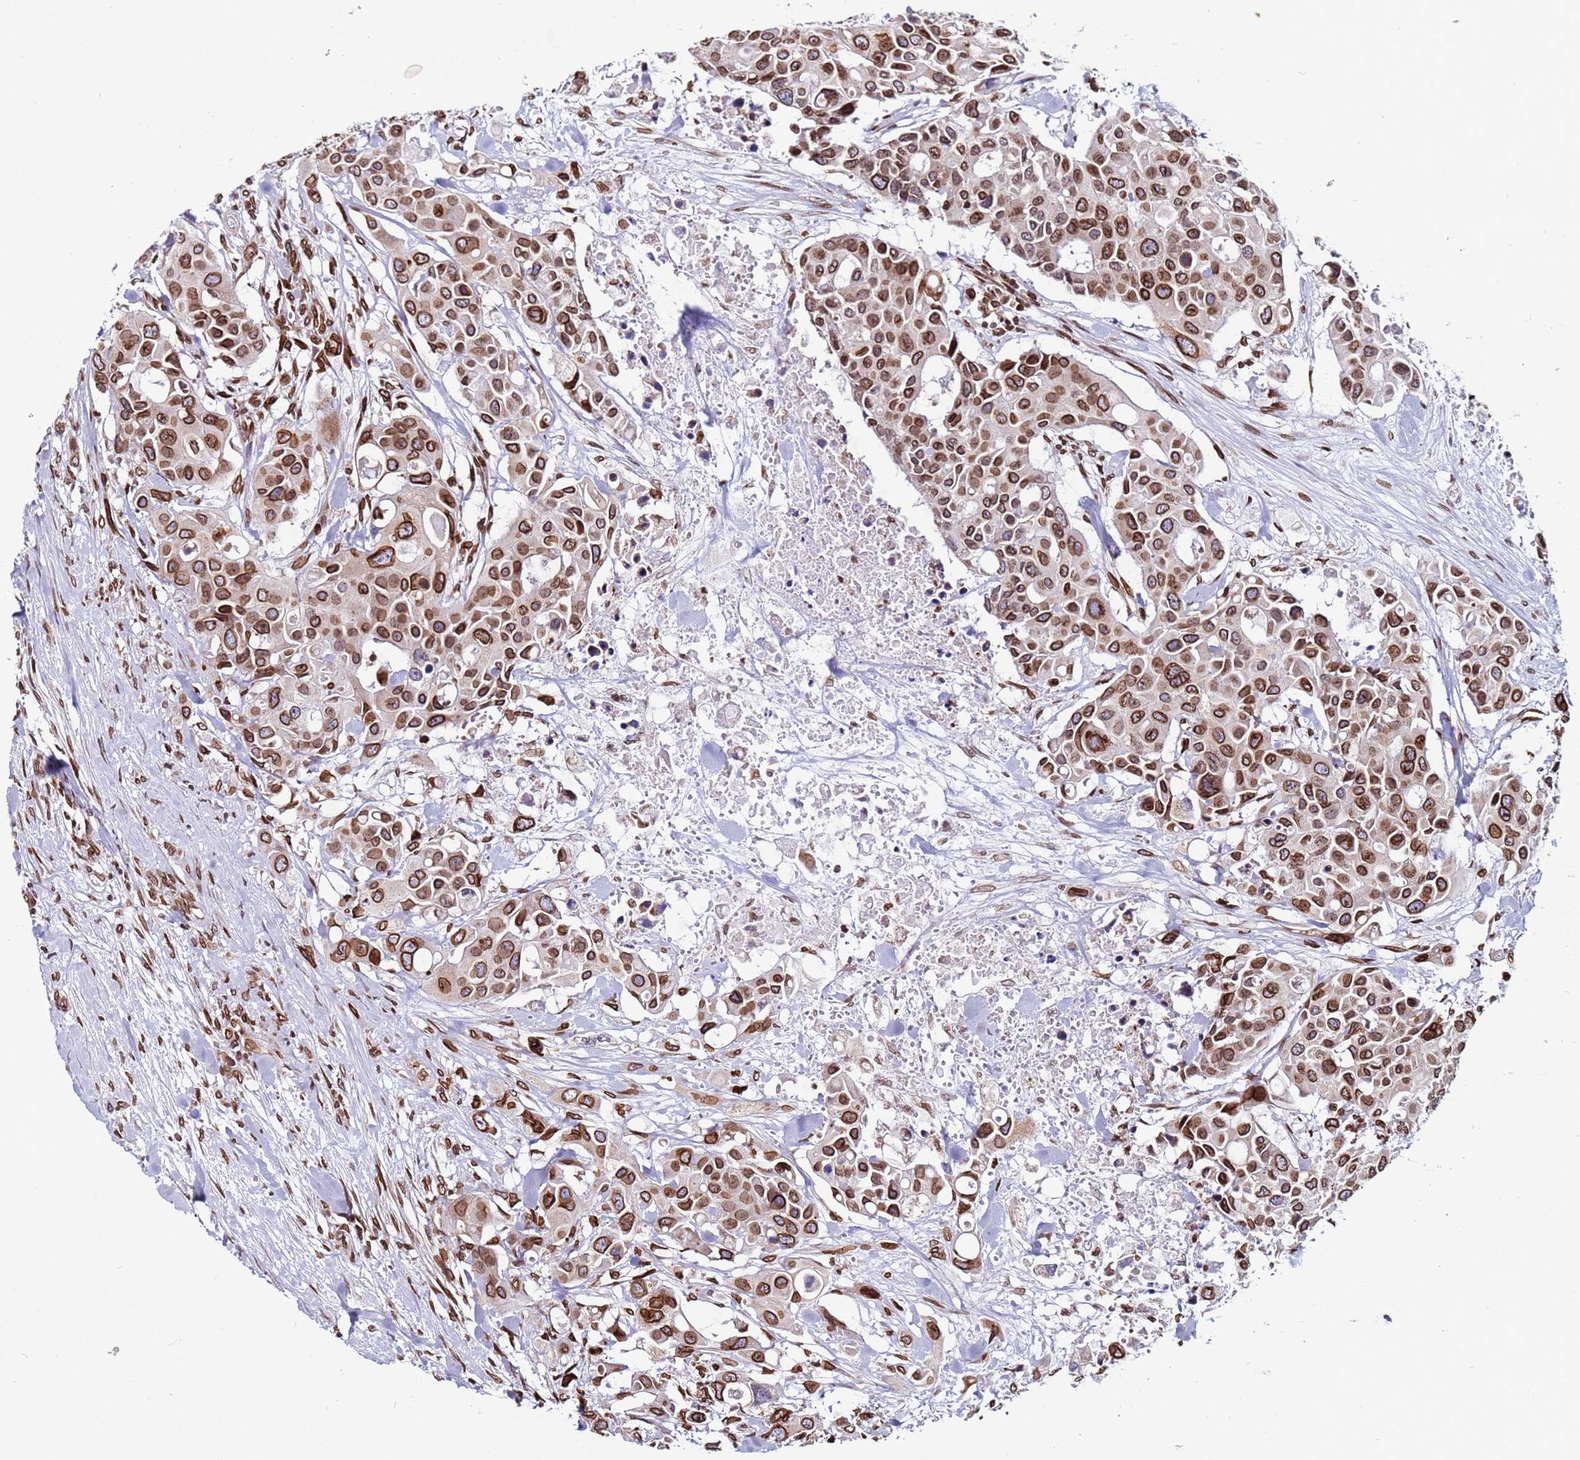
{"staining": {"intensity": "strong", "quantity": ">75%", "location": "cytoplasmic/membranous,nuclear"}, "tissue": "colorectal cancer", "cell_type": "Tumor cells", "image_type": "cancer", "snomed": [{"axis": "morphology", "description": "Adenocarcinoma, NOS"}, {"axis": "topography", "description": "Colon"}], "caption": "Immunohistochemistry (DAB) staining of colorectal adenocarcinoma shows strong cytoplasmic/membranous and nuclear protein staining in about >75% of tumor cells.", "gene": "TOR1AIP1", "patient": {"sex": "male", "age": 77}}